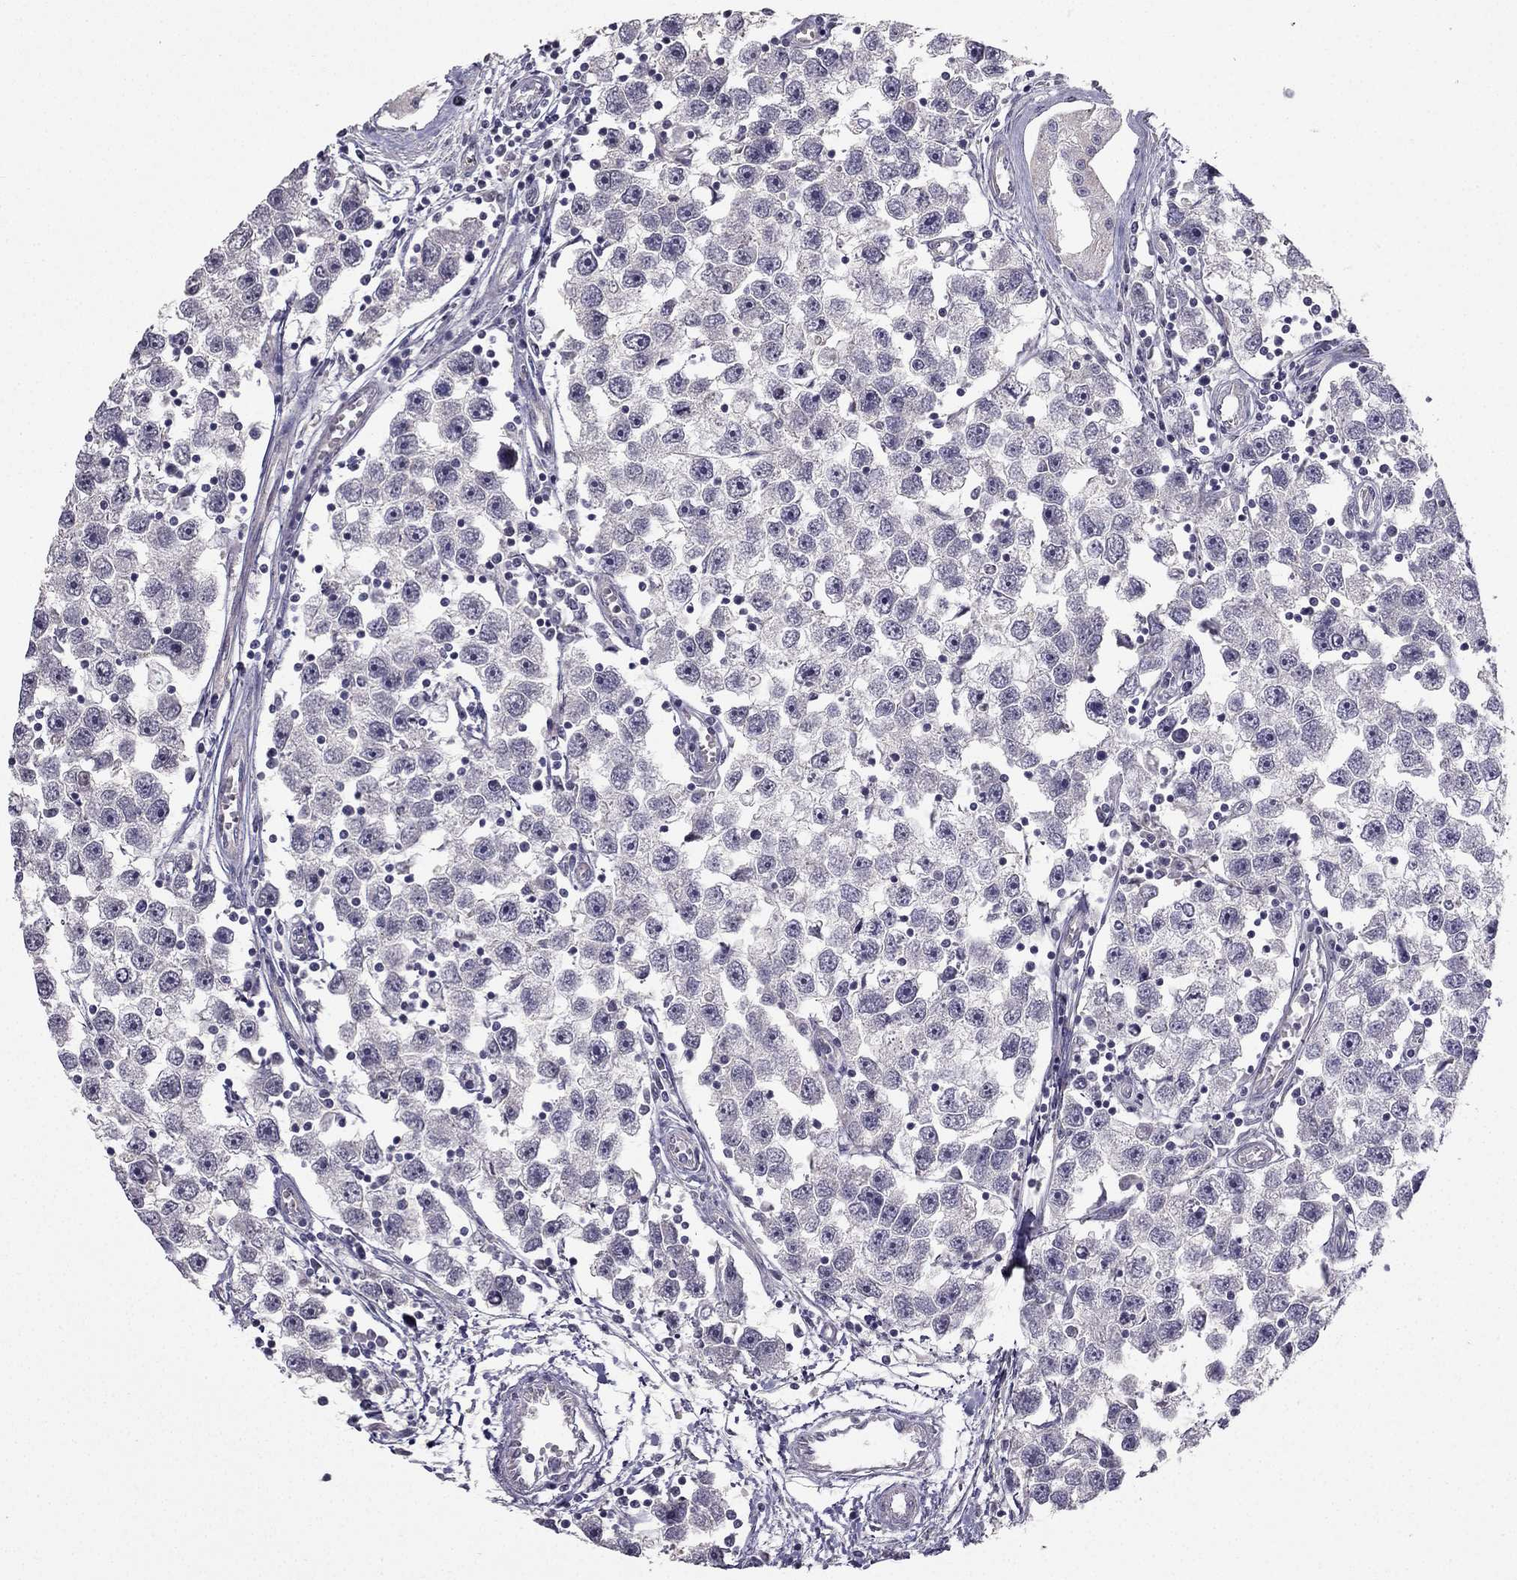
{"staining": {"intensity": "negative", "quantity": "none", "location": "none"}, "tissue": "testis cancer", "cell_type": "Tumor cells", "image_type": "cancer", "snomed": [{"axis": "morphology", "description": "Seminoma, NOS"}, {"axis": "topography", "description": "Testis"}], "caption": "There is no significant staining in tumor cells of seminoma (testis). (DAB immunohistochemistry (IHC), high magnification).", "gene": "TSPYL5", "patient": {"sex": "male", "age": 30}}